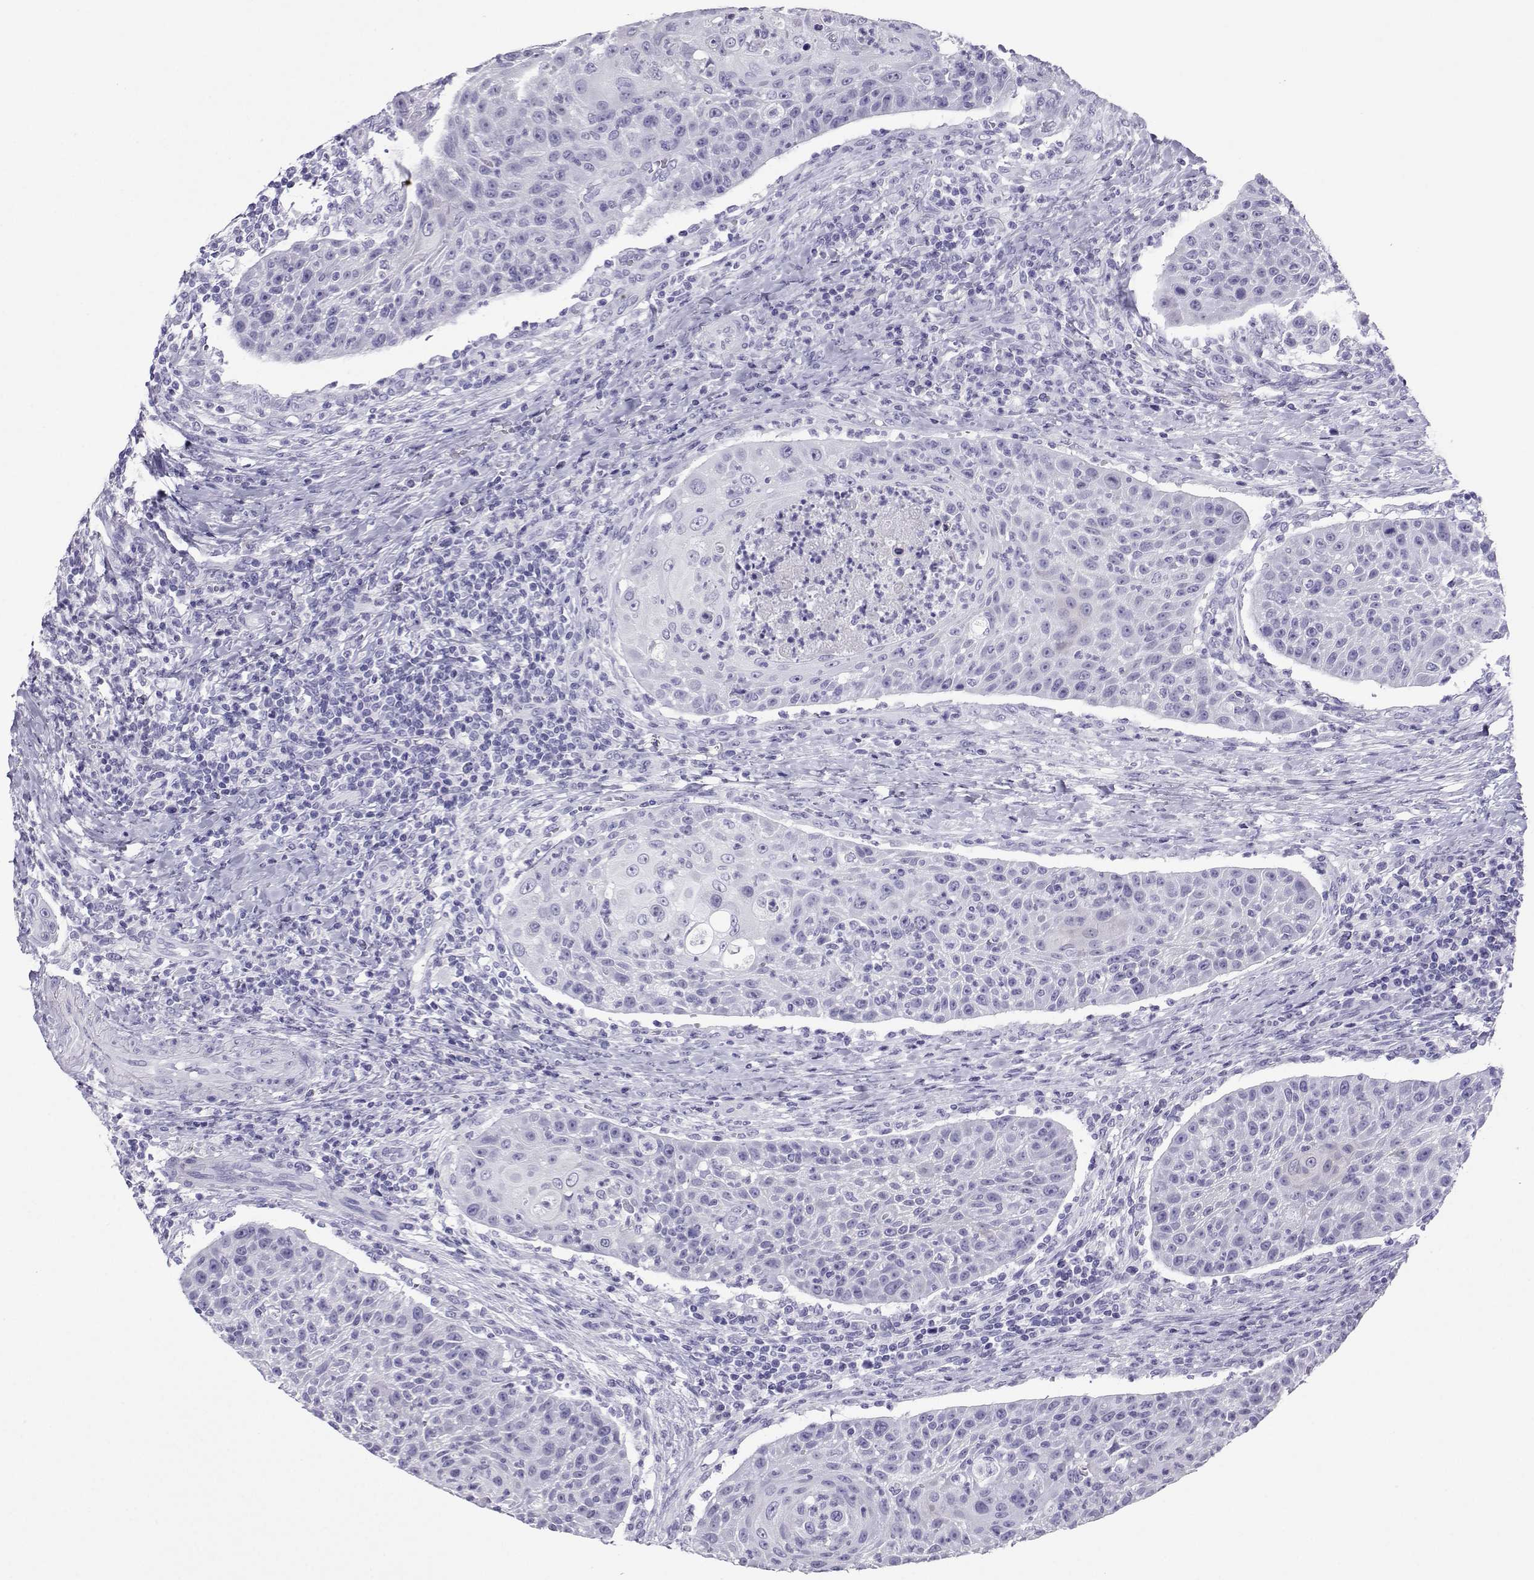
{"staining": {"intensity": "negative", "quantity": "none", "location": "none"}, "tissue": "head and neck cancer", "cell_type": "Tumor cells", "image_type": "cancer", "snomed": [{"axis": "morphology", "description": "Squamous cell carcinoma, NOS"}, {"axis": "topography", "description": "Head-Neck"}], "caption": "A photomicrograph of head and neck squamous cell carcinoma stained for a protein shows no brown staining in tumor cells.", "gene": "LORICRIN", "patient": {"sex": "male", "age": 69}}